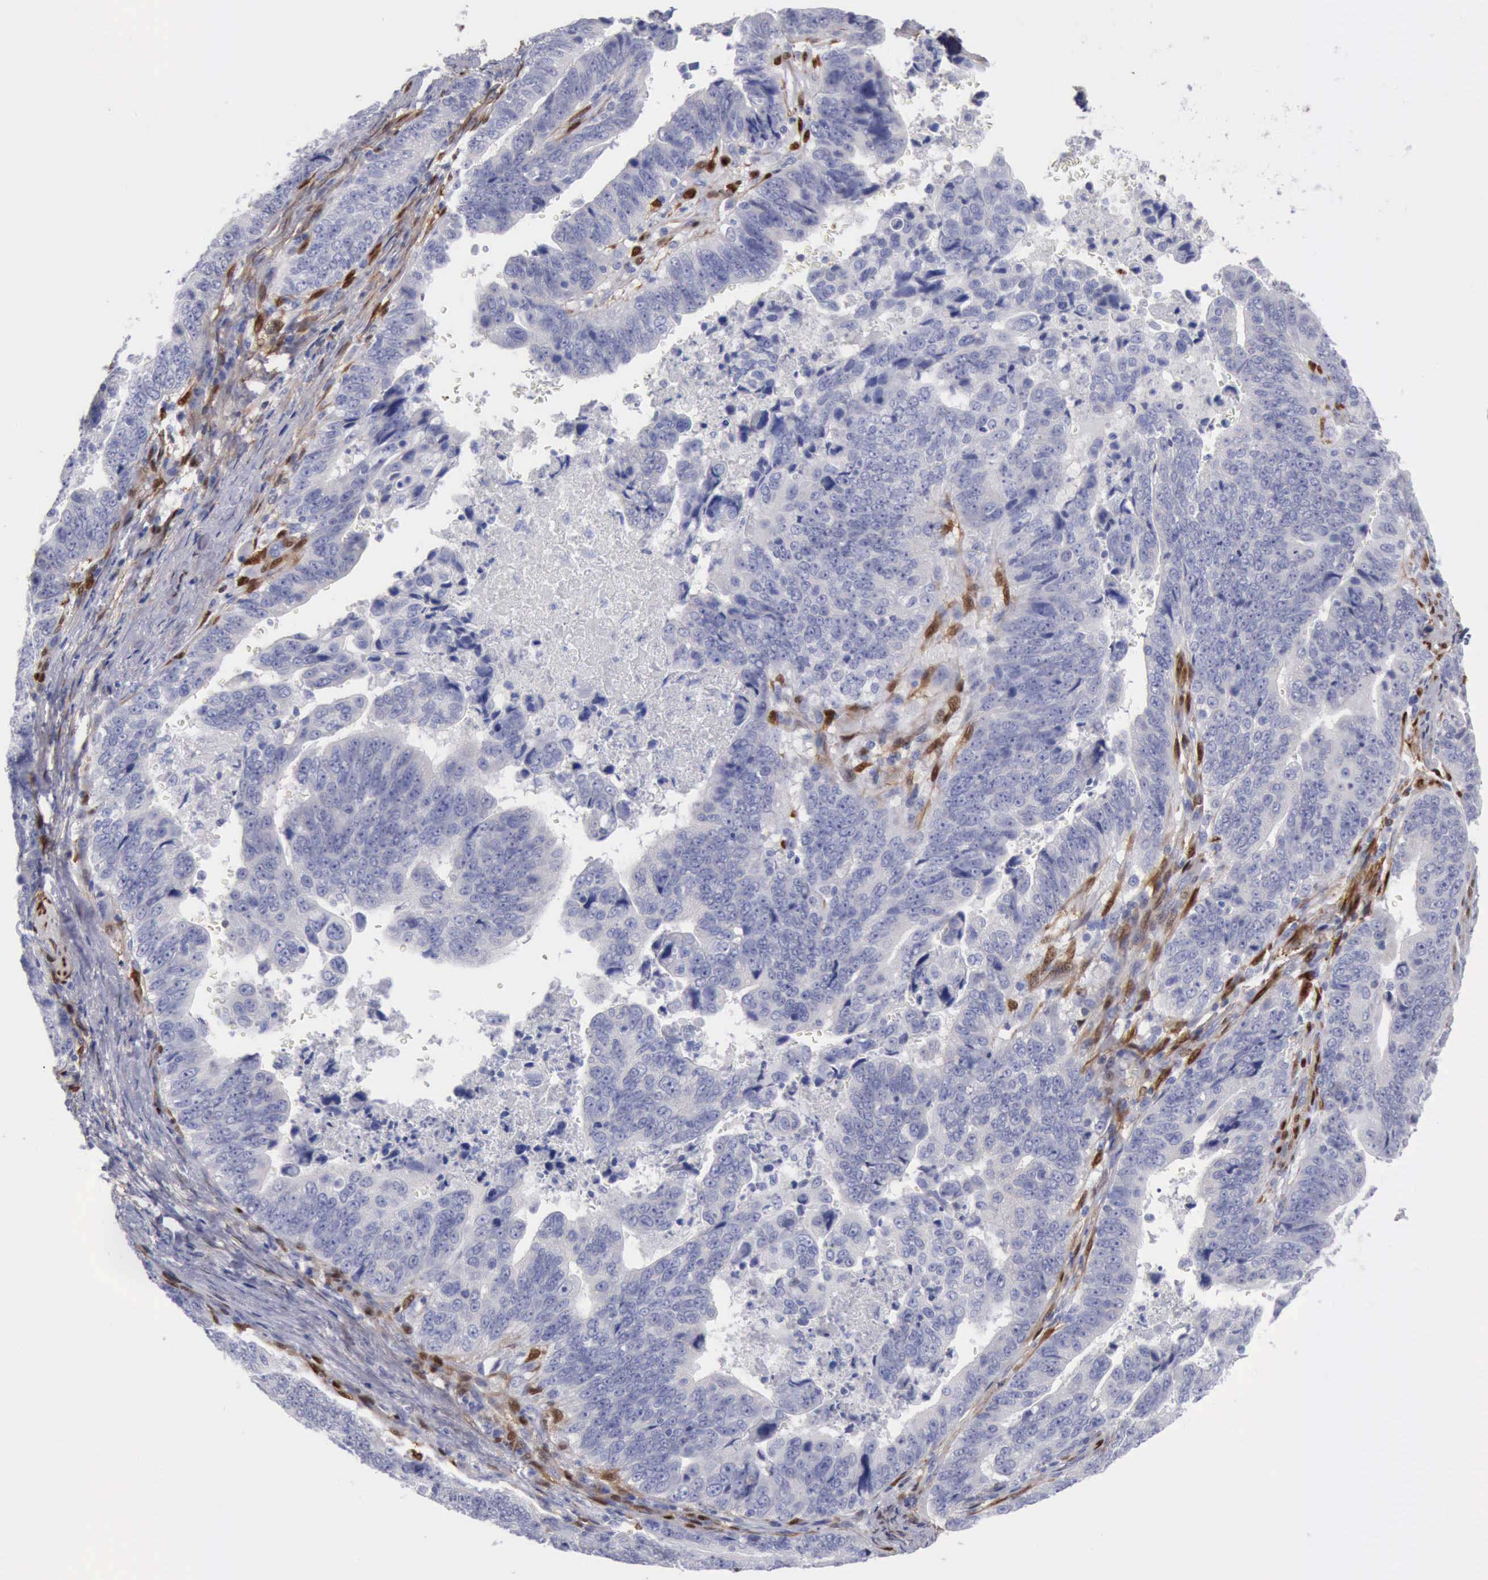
{"staining": {"intensity": "negative", "quantity": "none", "location": "none"}, "tissue": "stomach cancer", "cell_type": "Tumor cells", "image_type": "cancer", "snomed": [{"axis": "morphology", "description": "Adenocarcinoma, NOS"}, {"axis": "topography", "description": "Stomach, upper"}], "caption": "Immunohistochemical staining of human stomach adenocarcinoma shows no significant expression in tumor cells.", "gene": "FHL1", "patient": {"sex": "female", "age": 50}}